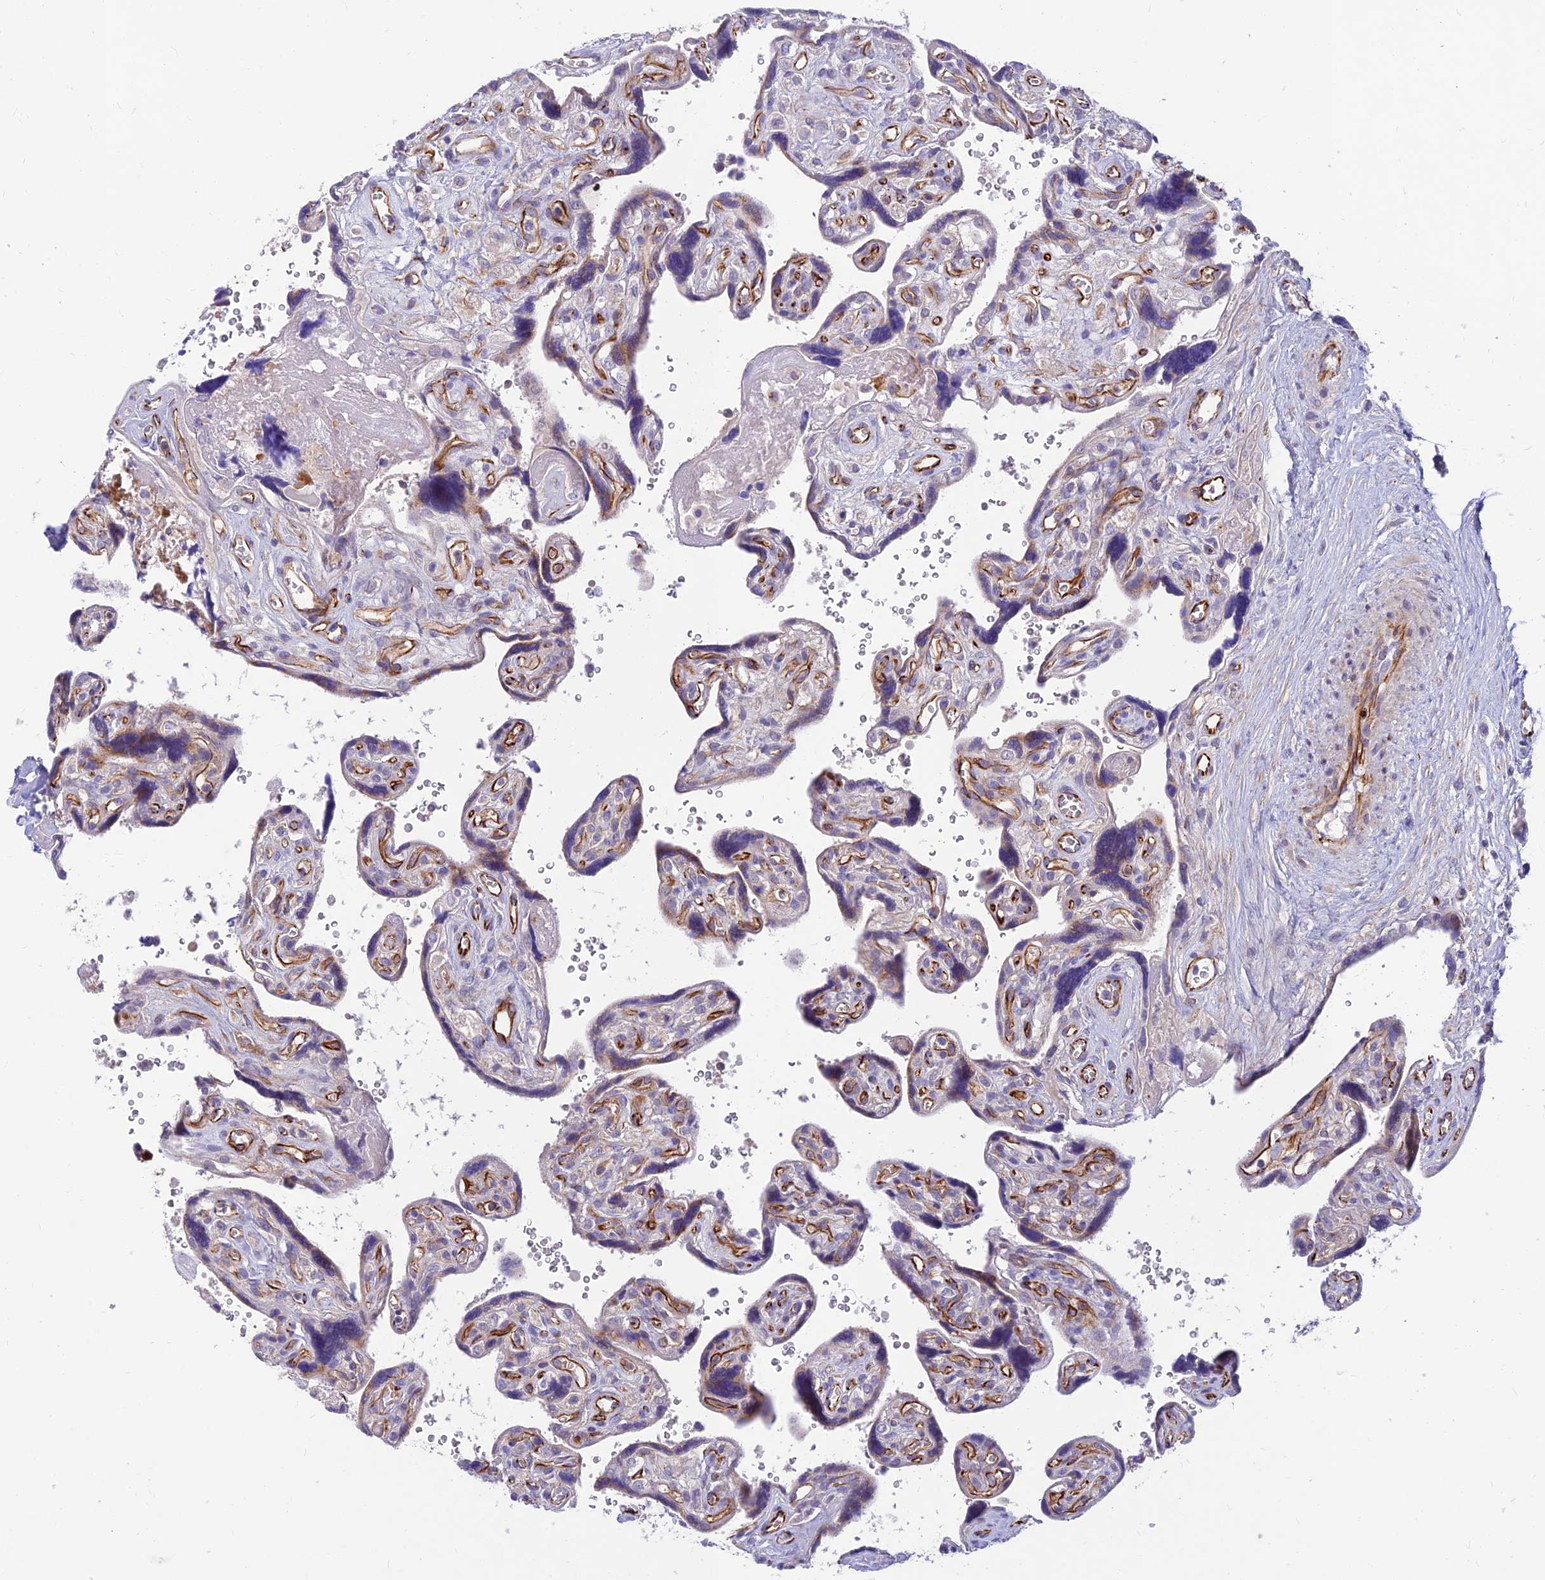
{"staining": {"intensity": "moderate", "quantity": "25%-75%", "location": "cytoplasmic/membranous"}, "tissue": "placenta", "cell_type": "Decidual cells", "image_type": "normal", "snomed": [{"axis": "morphology", "description": "Normal tissue, NOS"}, {"axis": "topography", "description": "Placenta"}], "caption": "Benign placenta shows moderate cytoplasmic/membranous positivity in approximately 25%-75% of decidual cells.", "gene": "ST8SIA5", "patient": {"sex": "female", "age": 39}}